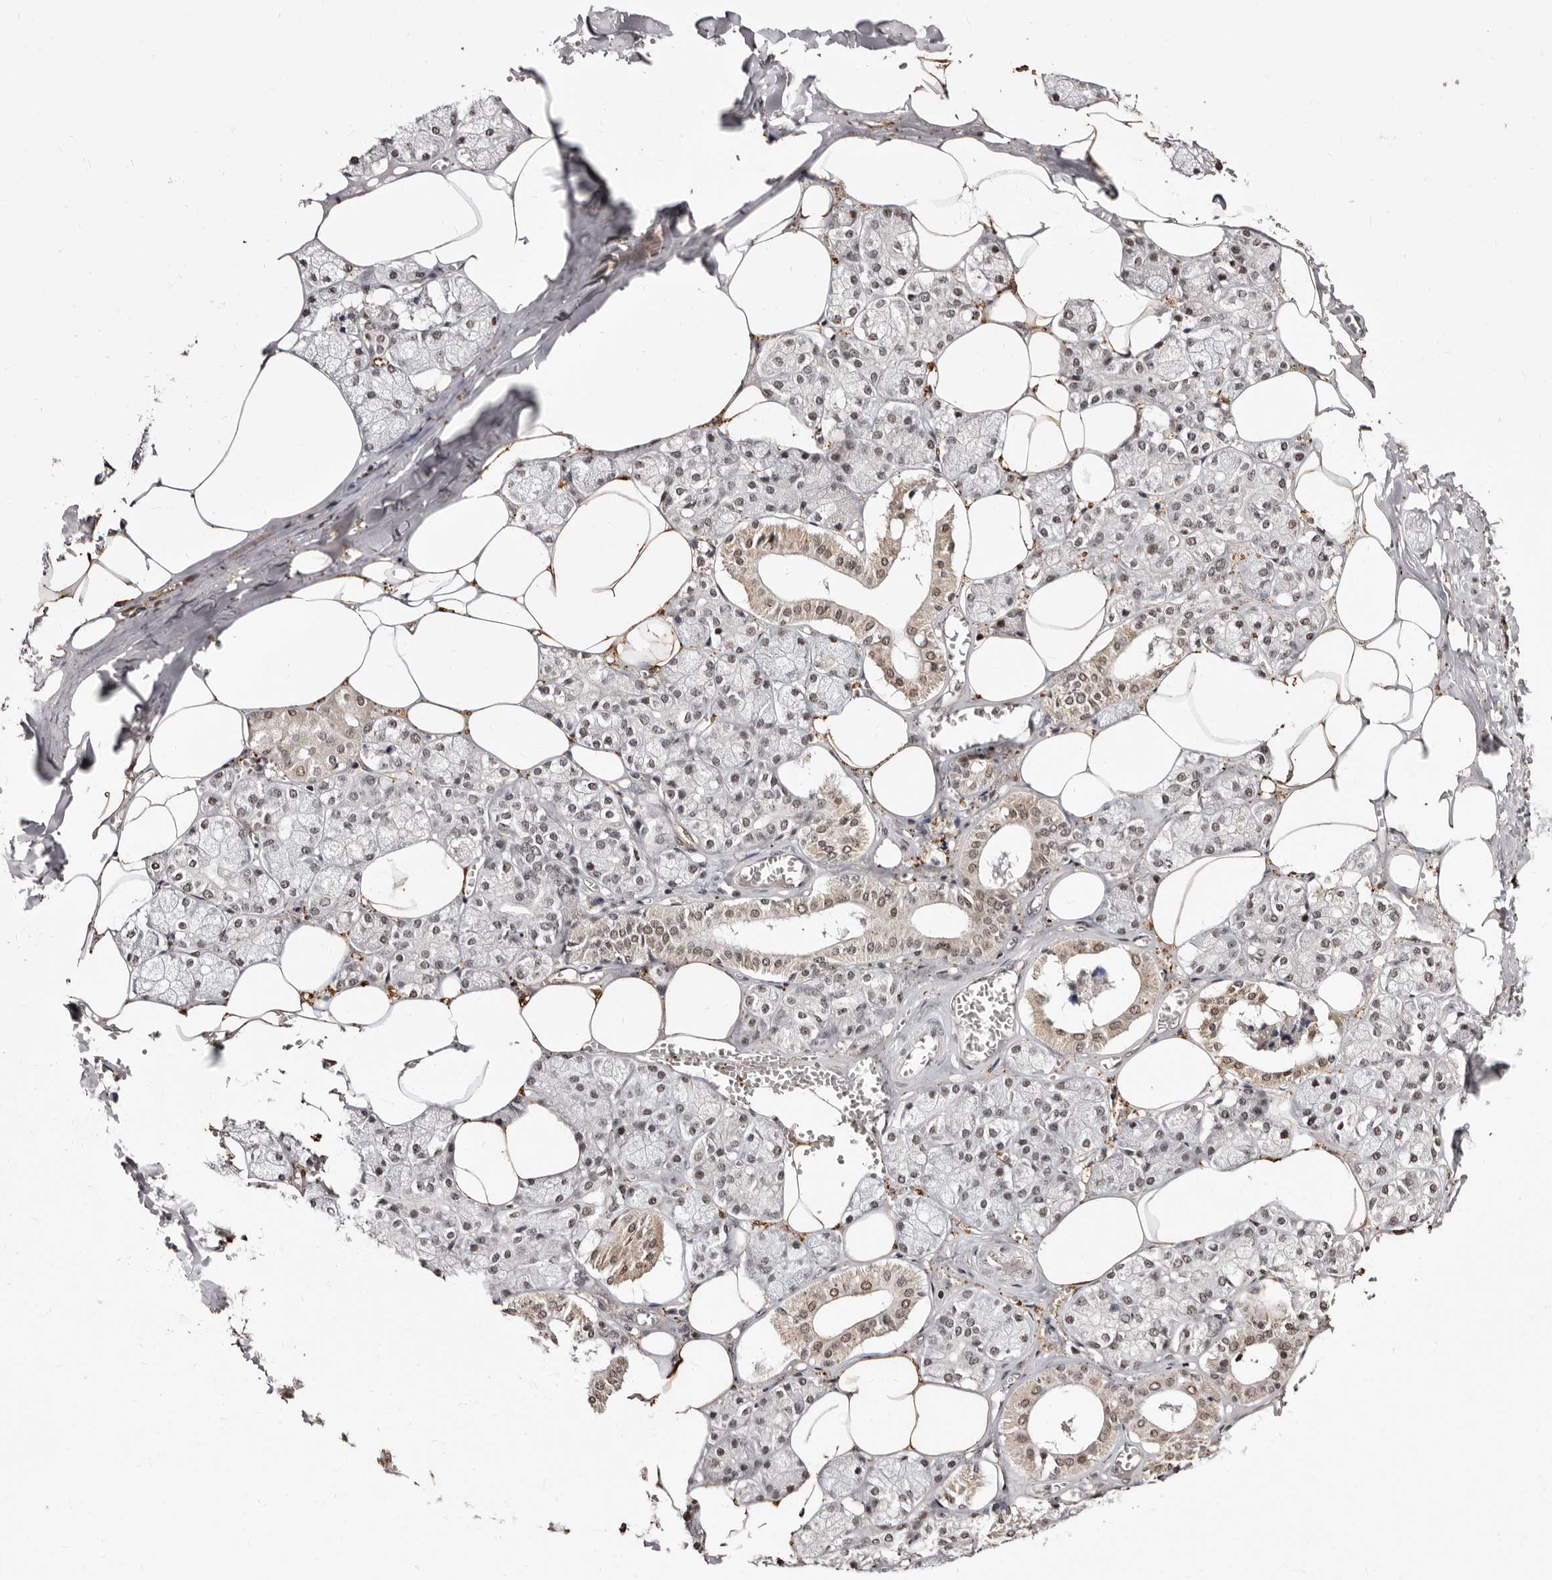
{"staining": {"intensity": "moderate", "quantity": ">75%", "location": "nuclear"}, "tissue": "salivary gland", "cell_type": "Glandular cells", "image_type": "normal", "snomed": [{"axis": "morphology", "description": "Normal tissue, NOS"}, {"axis": "topography", "description": "Salivary gland"}], "caption": "The histopathology image demonstrates immunohistochemical staining of normal salivary gland. There is moderate nuclear staining is appreciated in approximately >75% of glandular cells. (Stains: DAB in brown, nuclei in blue, Microscopy: brightfield microscopy at high magnification).", "gene": "ANAPC11", "patient": {"sex": "male", "age": 62}}